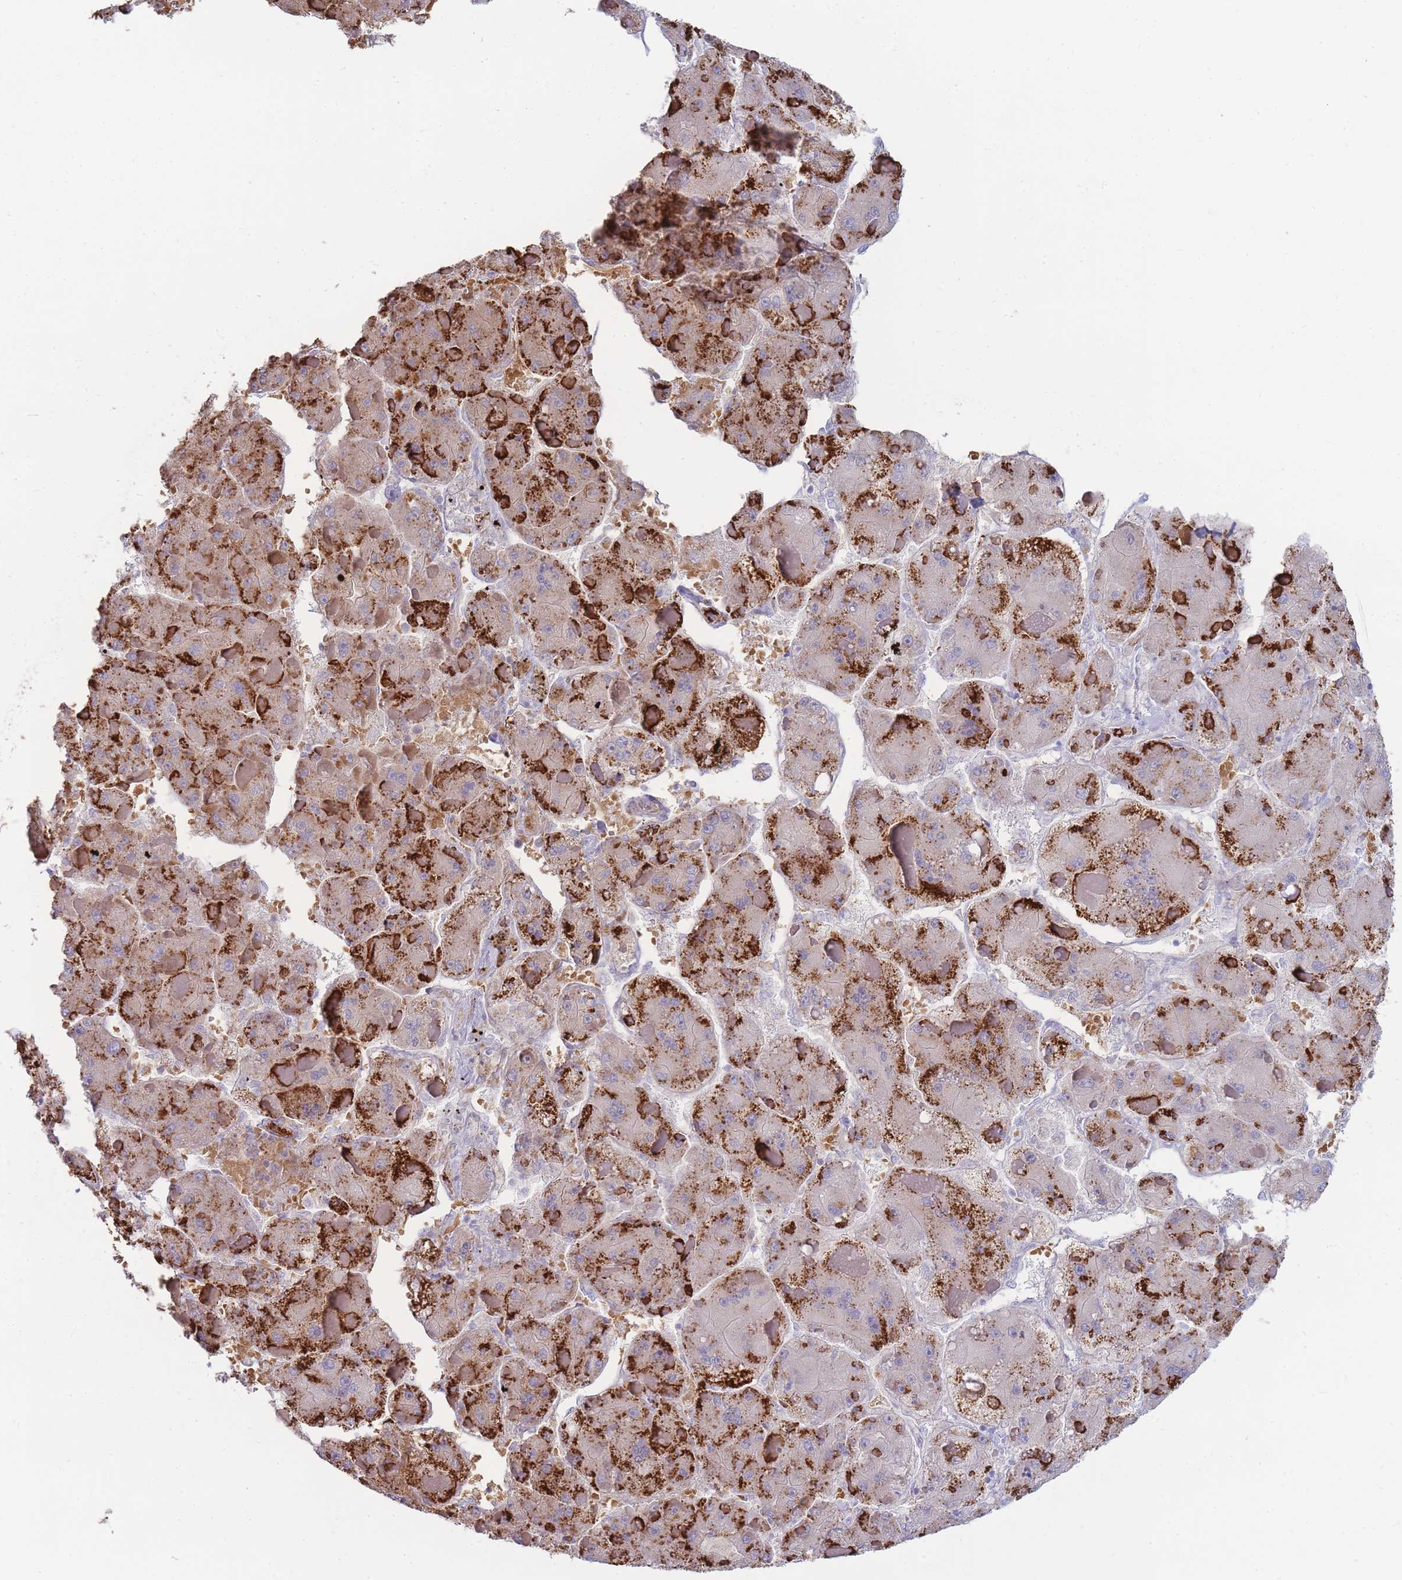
{"staining": {"intensity": "strong", "quantity": ">75%", "location": "cytoplasmic/membranous"}, "tissue": "liver cancer", "cell_type": "Tumor cells", "image_type": "cancer", "snomed": [{"axis": "morphology", "description": "Carcinoma, Hepatocellular, NOS"}, {"axis": "topography", "description": "Liver"}], "caption": "Human liver cancer stained with a protein marker demonstrates strong staining in tumor cells.", "gene": "HBG2", "patient": {"sex": "female", "age": 73}}